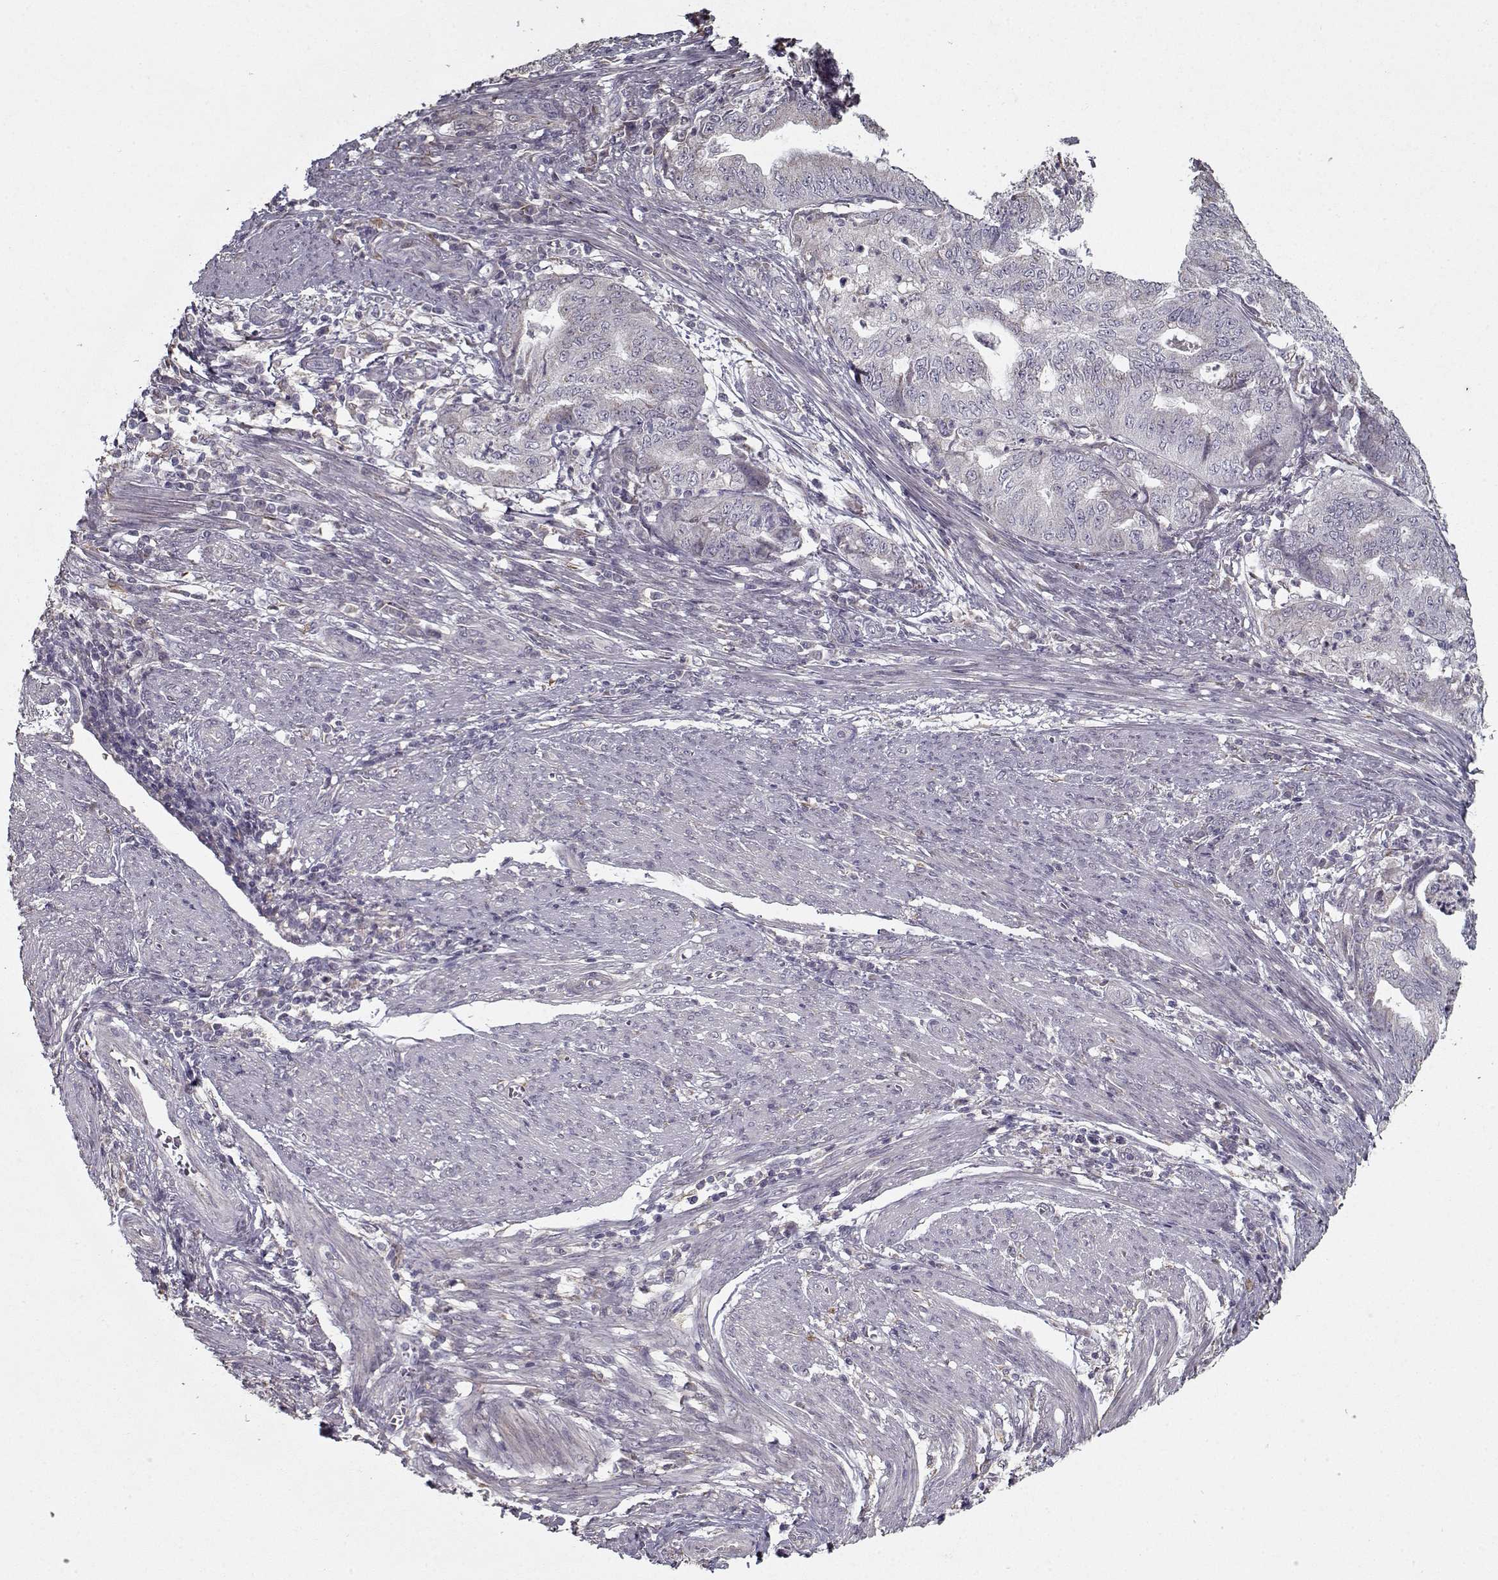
{"staining": {"intensity": "negative", "quantity": "none", "location": "none"}, "tissue": "endometrial cancer", "cell_type": "Tumor cells", "image_type": "cancer", "snomed": [{"axis": "morphology", "description": "Adenocarcinoma, NOS"}, {"axis": "topography", "description": "Endometrium"}], "caption": "Immunohistochemical staining of human endometrial cancer (adenocarcinoma) reveals no significant expression in tumor cells.", "gene": "LAMA2", "patient": {"sex": "female", "age": 79}}